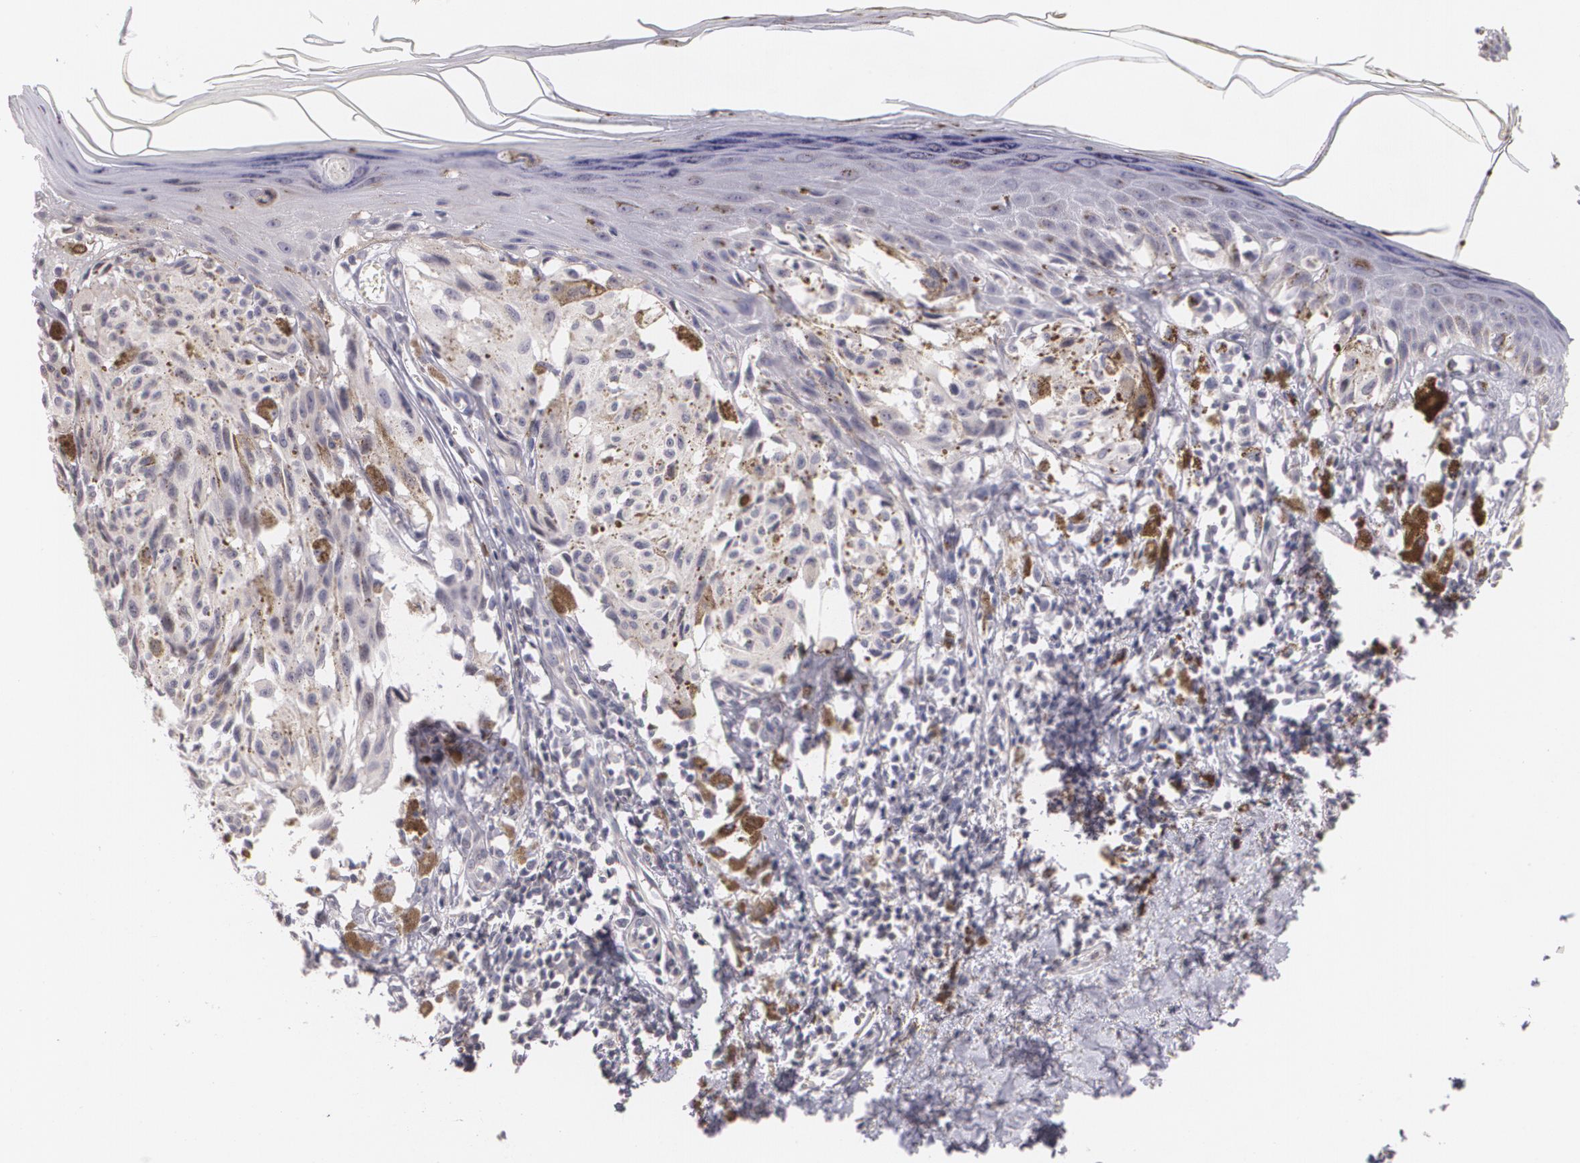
{"staining": {"intensity": "negative", "quantity": "none", "location": "none"}, "tissue": "melanoma", "cell_type": "Tumor cells", "image_type": "cancer", "snomed": [{"axis": "morphology", "description": "Malignant melanoma, NOS"}, {"axis": "topography", "description": "Skin"}], "caption": "An IHC histopathology image of melanoma is shown. There is no staining in tumor cells of melanoma.", "gene": "ZBTB16", "patient": {"sex": "female", "age": 72}}